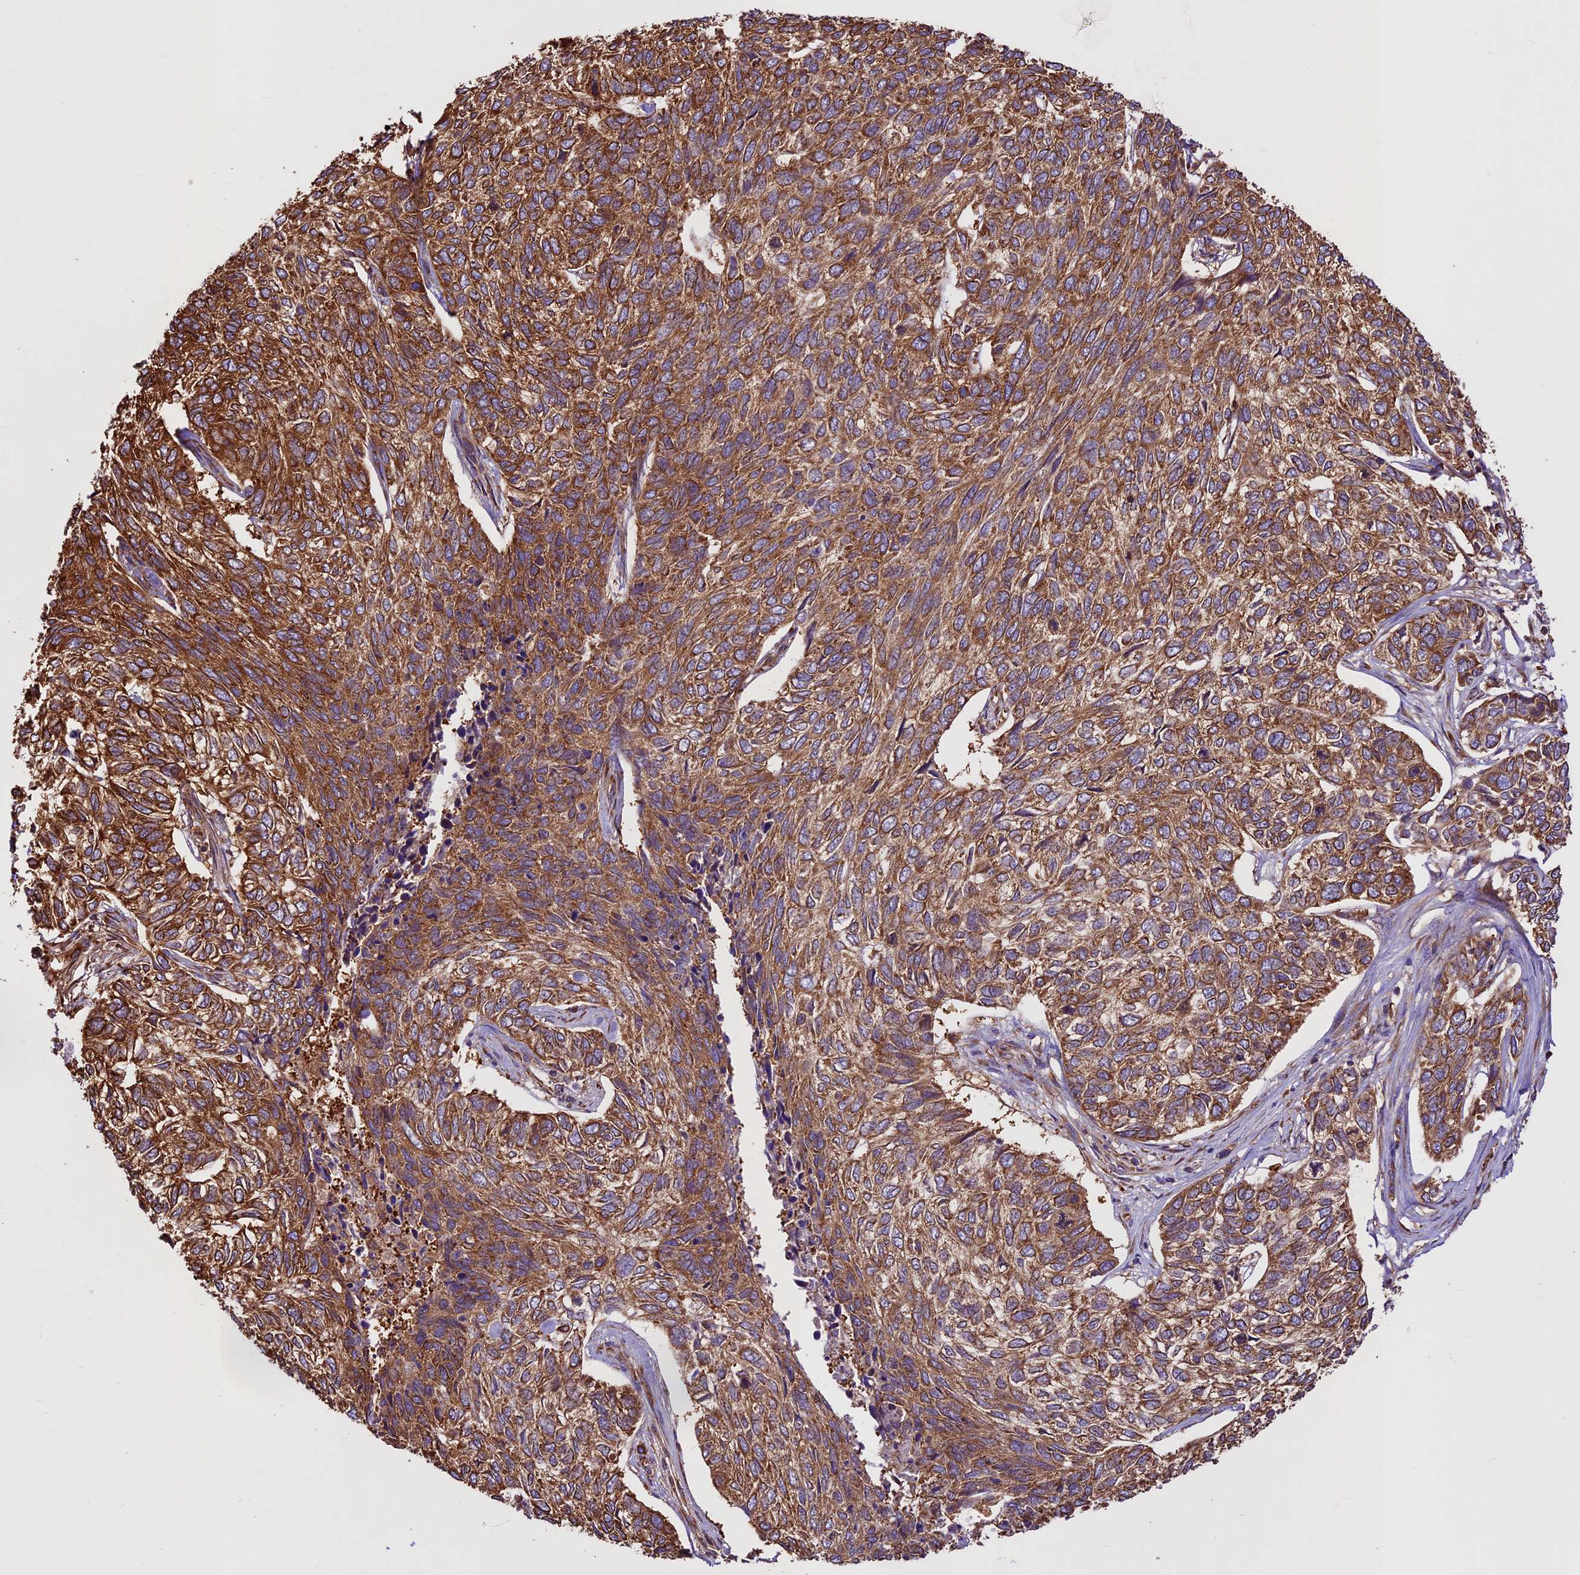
{"staining": {"intensity": "strong", "quantity": ">75%", "location": "cytoplasmic/membranous"}, "tissue": "skin cancer", "cell_type": "Tumor cells", "image_type": "cancer", "snomed": [{"axis": "morphology", "description": "Basal cell carcinoma"}, {"axis": "topography", "description": "Skin"}], "caption": "Brown immunohistochemical staining in human basal cell carcinoma (skin) exhibits strong cytoplasmic/membranous expression in about >75% of tumor cells. (brown staining indicates protein expression, while blue staining denotes nuclei).", "gene": "KARS1", "patient": {"sex": "female", "age": 65}}